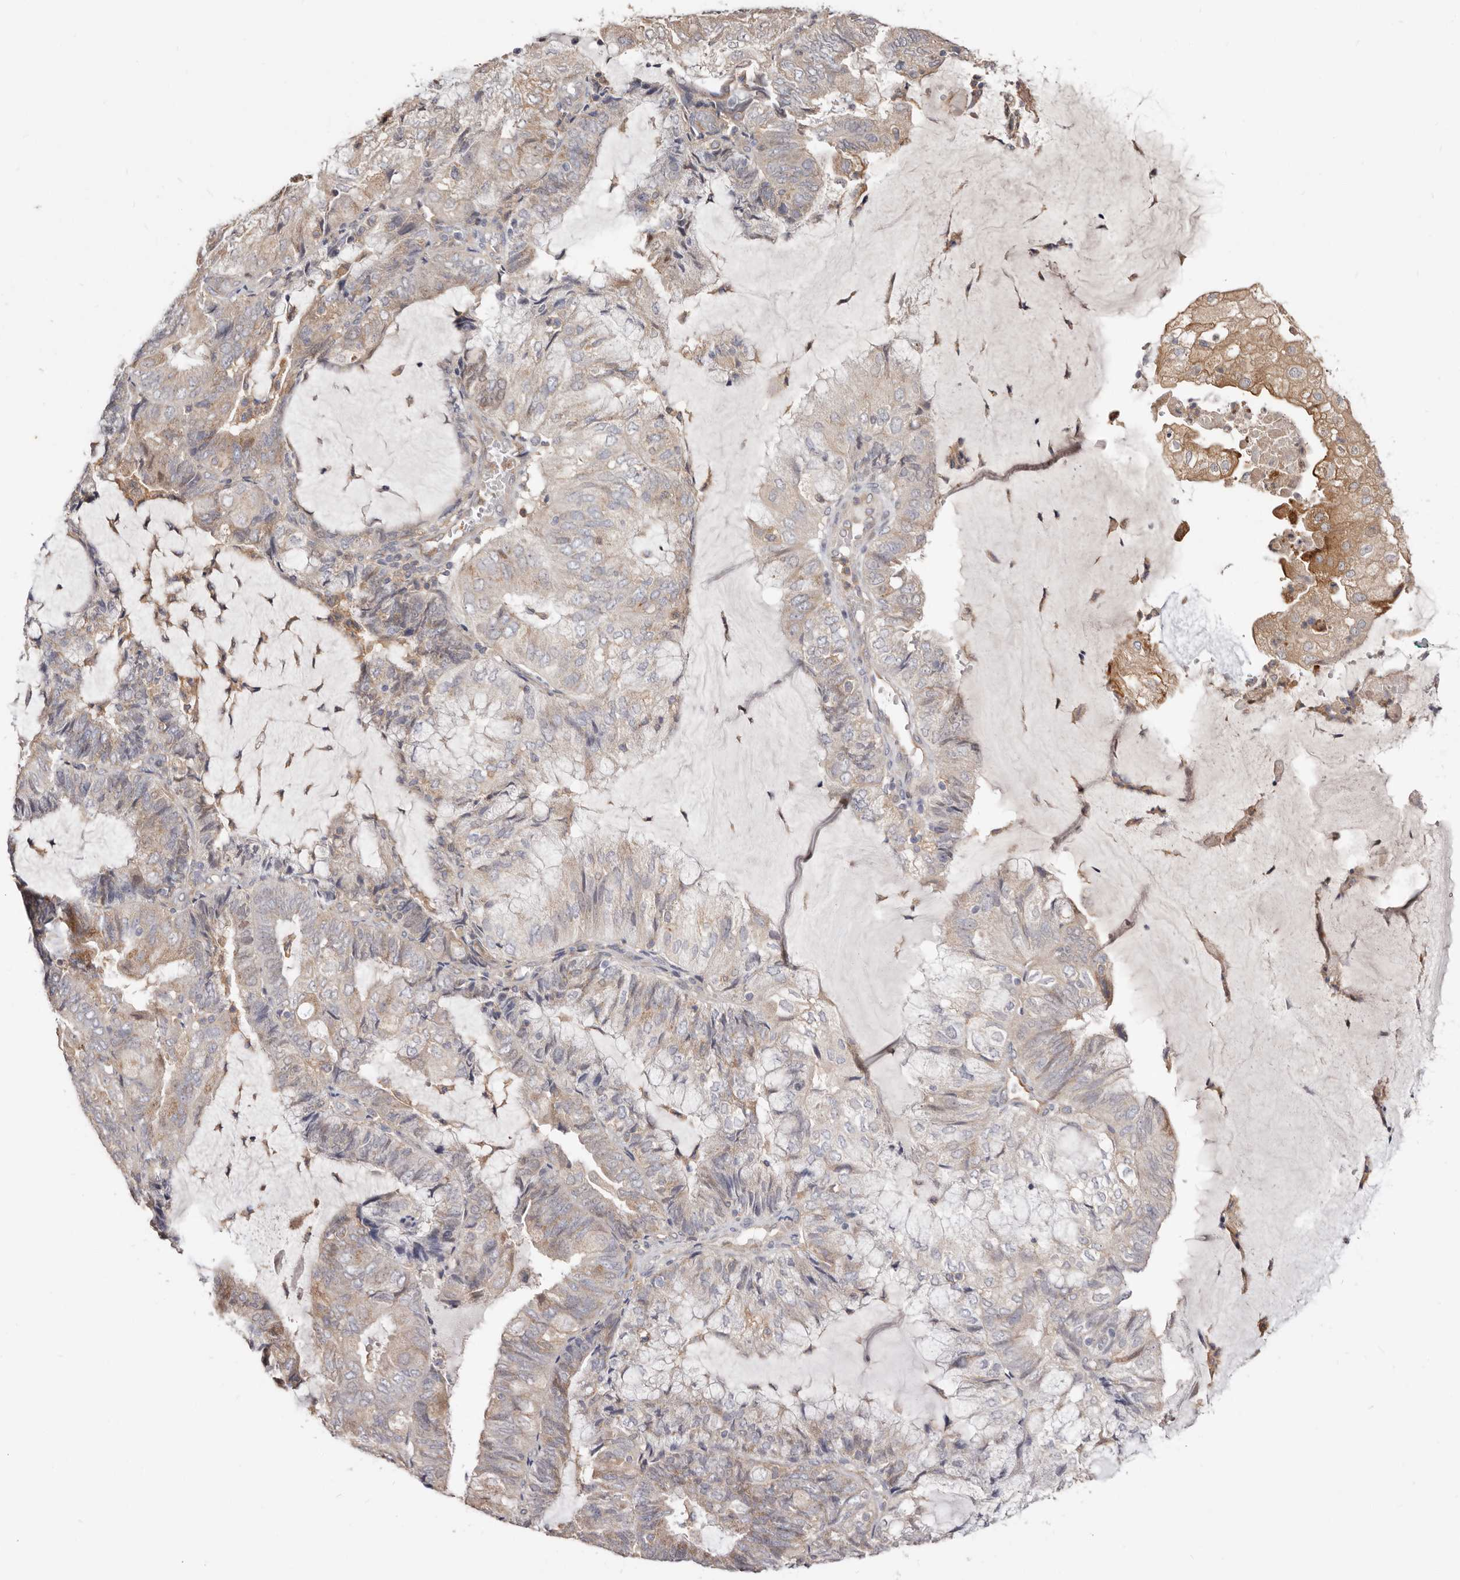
{"staining": {"intensity": "moderate", "quantity": "<25%", "location": "cytoplasmic/membranous"}, "tissue": "endometrial cancer", "cell_type": "Tumor cells", "image_type": "cancer", "snomed": [{"axis": "morphology", "description": "Adenocarcinoma, NOS"}, {"axis": "topography", "description": "Endometrium"}], "caption": "This image displays immunohistochemistry (IHC) staining of human endometrial cancer (adenocarcinoma), with low moderate cytoplasmic/membranous expression in approximately <25% of tumor cells.", "gene": "LRRC25", "patient": {"sex": "female", "age": 81}}